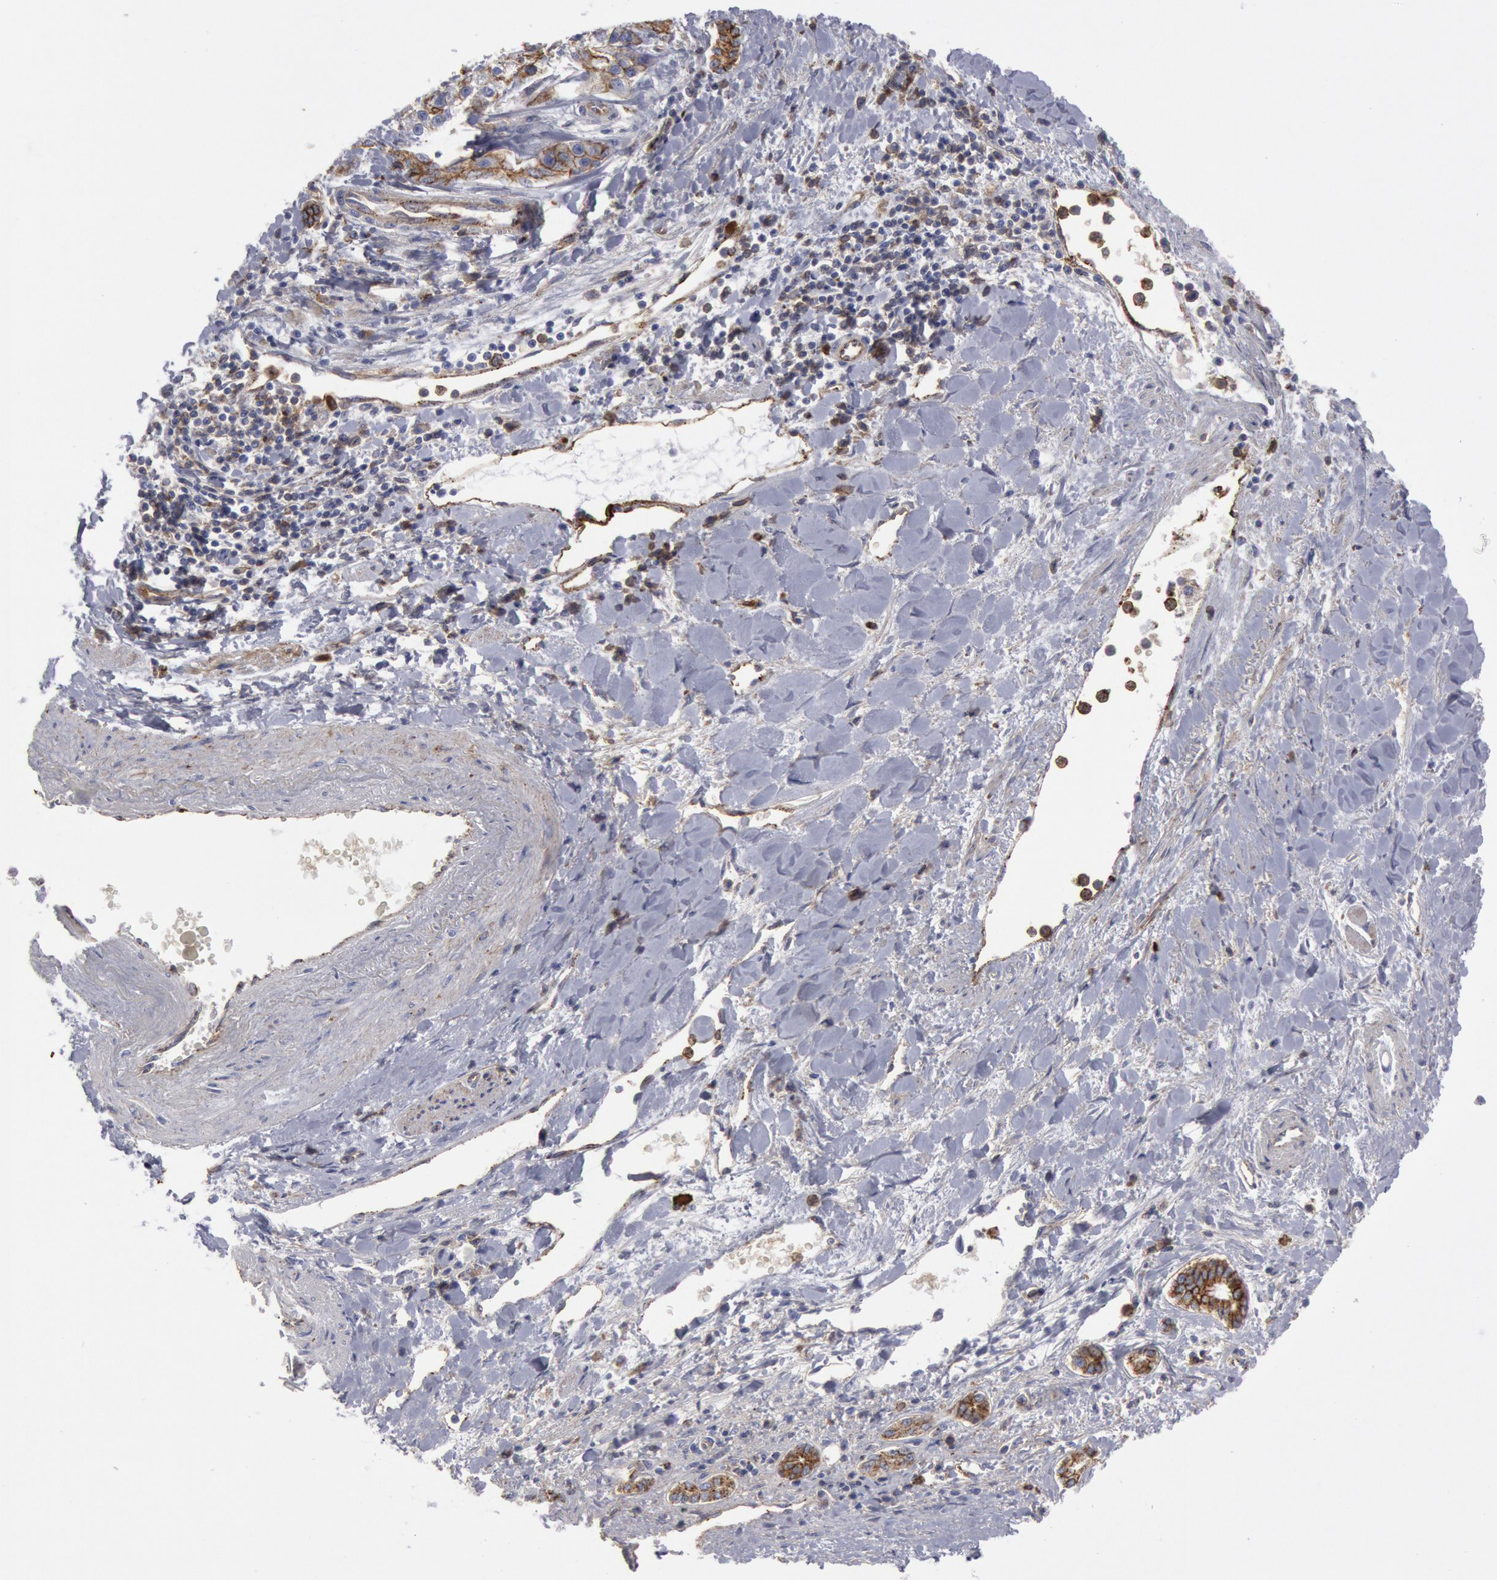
{"staining": {"intensity": "weak", "quantity": "25%-75%", "location": "cytoplasmic/membranous"}, "tissue": "liver cancer", "cell_type": "Tumor cells", "image_type": "cancer", "snomed": [{"axis": "morphology", "description": "Carcinoma, Hepatocellular, NOS"}, {"axis": "topography", "description": "Liver"}], "caption": "Protein expression analysis of human liver hepatocellular carcinoma reveals weak cytoplasmic/membranous positivity in approximately 25%-75% of tumor cells.", "gene": "FLOT1", "patient": {"sex": "female", "age": 85}}